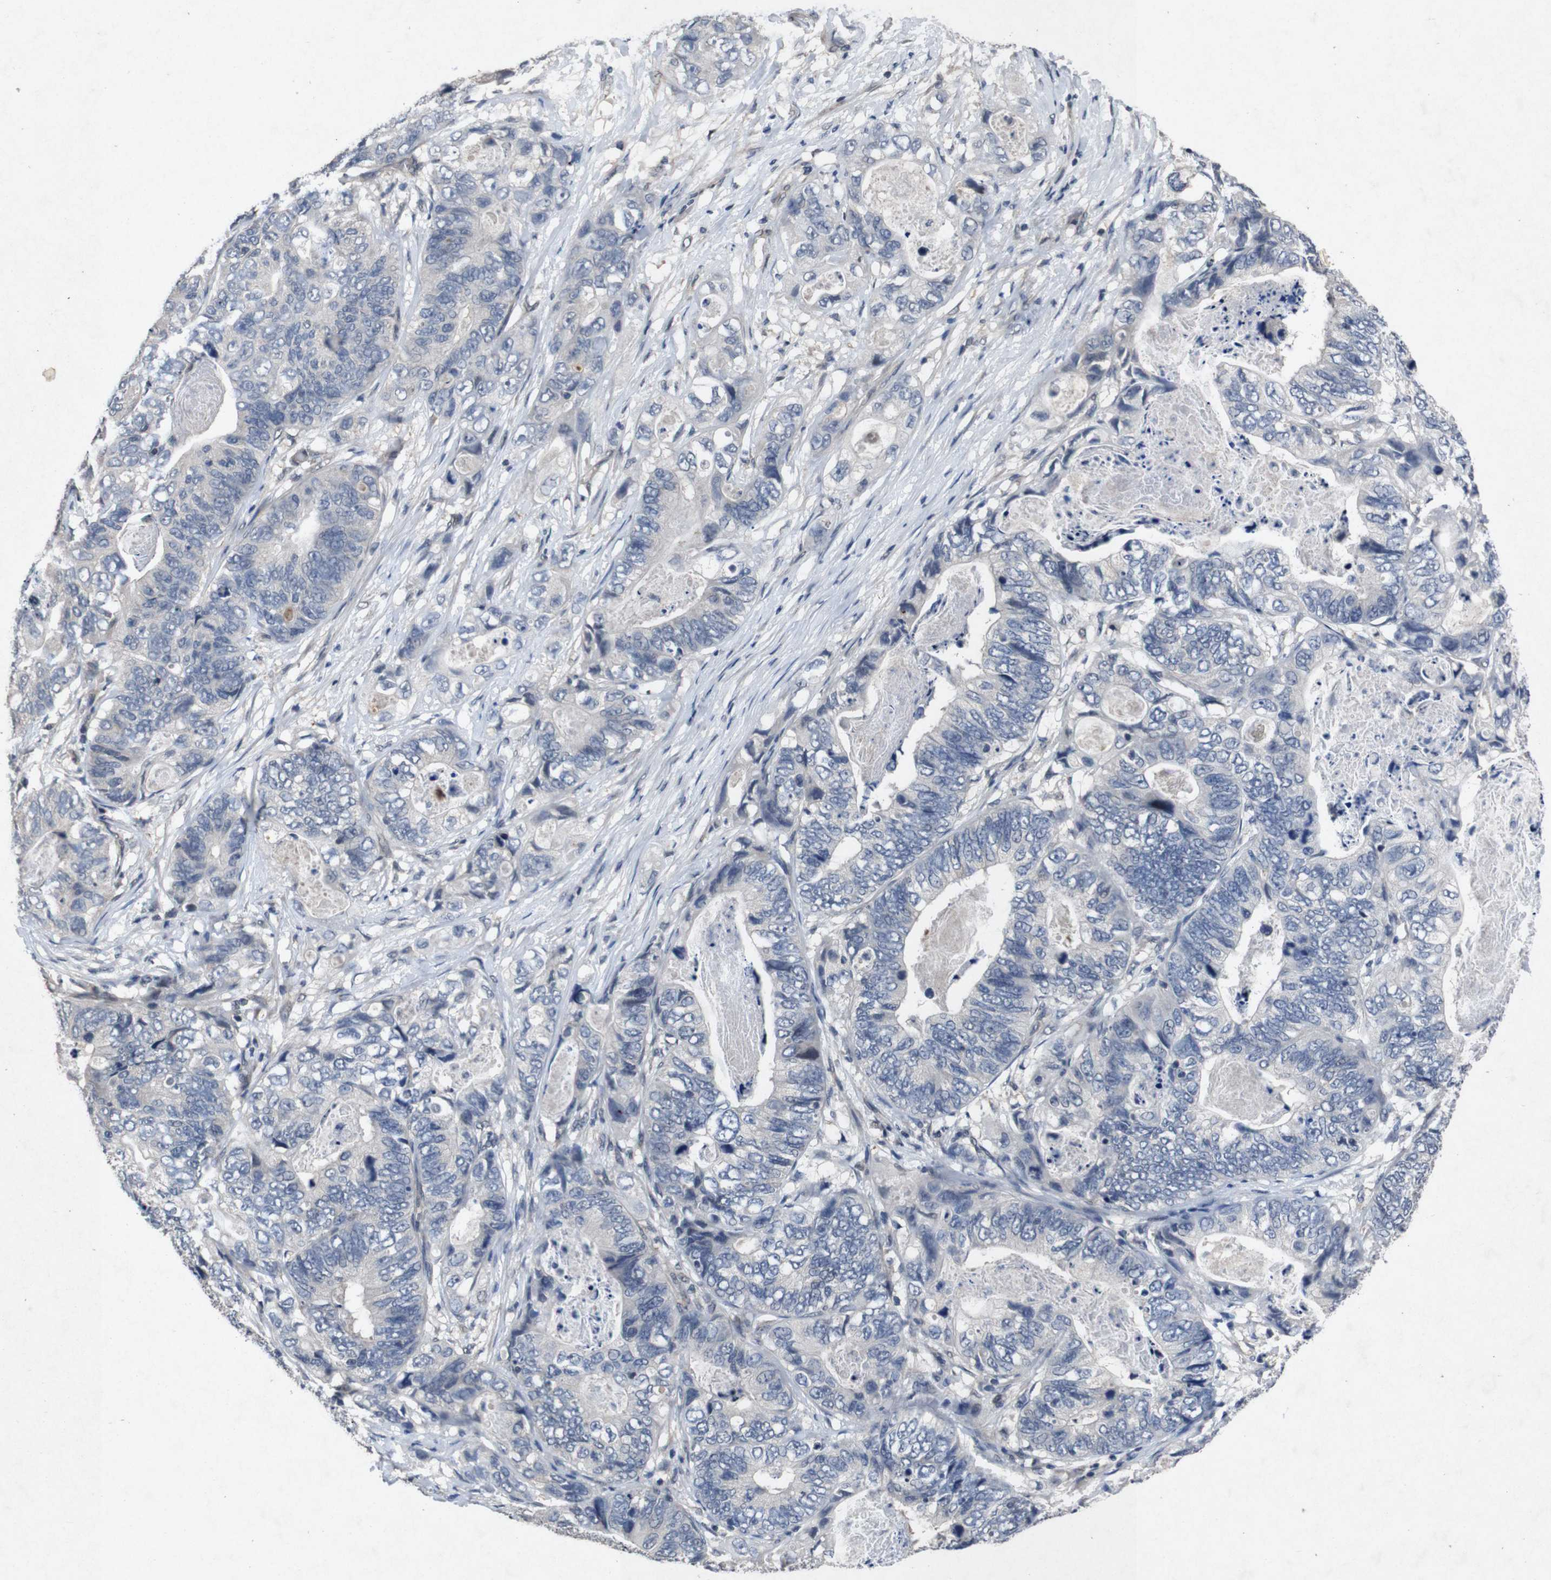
{"staining": {"intensity": "negative", "quantity": "none", "location": "none"}, "tissue": "stomach cancer", "cell_type": "Tumor cells", "image_type": "cancer", "snomed": [{"axis": "morphology", "description": "Adenocarcinoma, NOS"}, {"axis": "topography", "description": "Stomach"}], "caption": "DAB (3,3'-diaminobenzidine) immunohistochemical staining of adenocarcinoma (stomach) shows no significant expression in tumor cells. Brightfield microscopy of IHC stained with DAB (brown) and hematoxylin (blue), captured at high magnification.", "gene": "AKT3", "patient": {"sex": "female", "age": 89}}